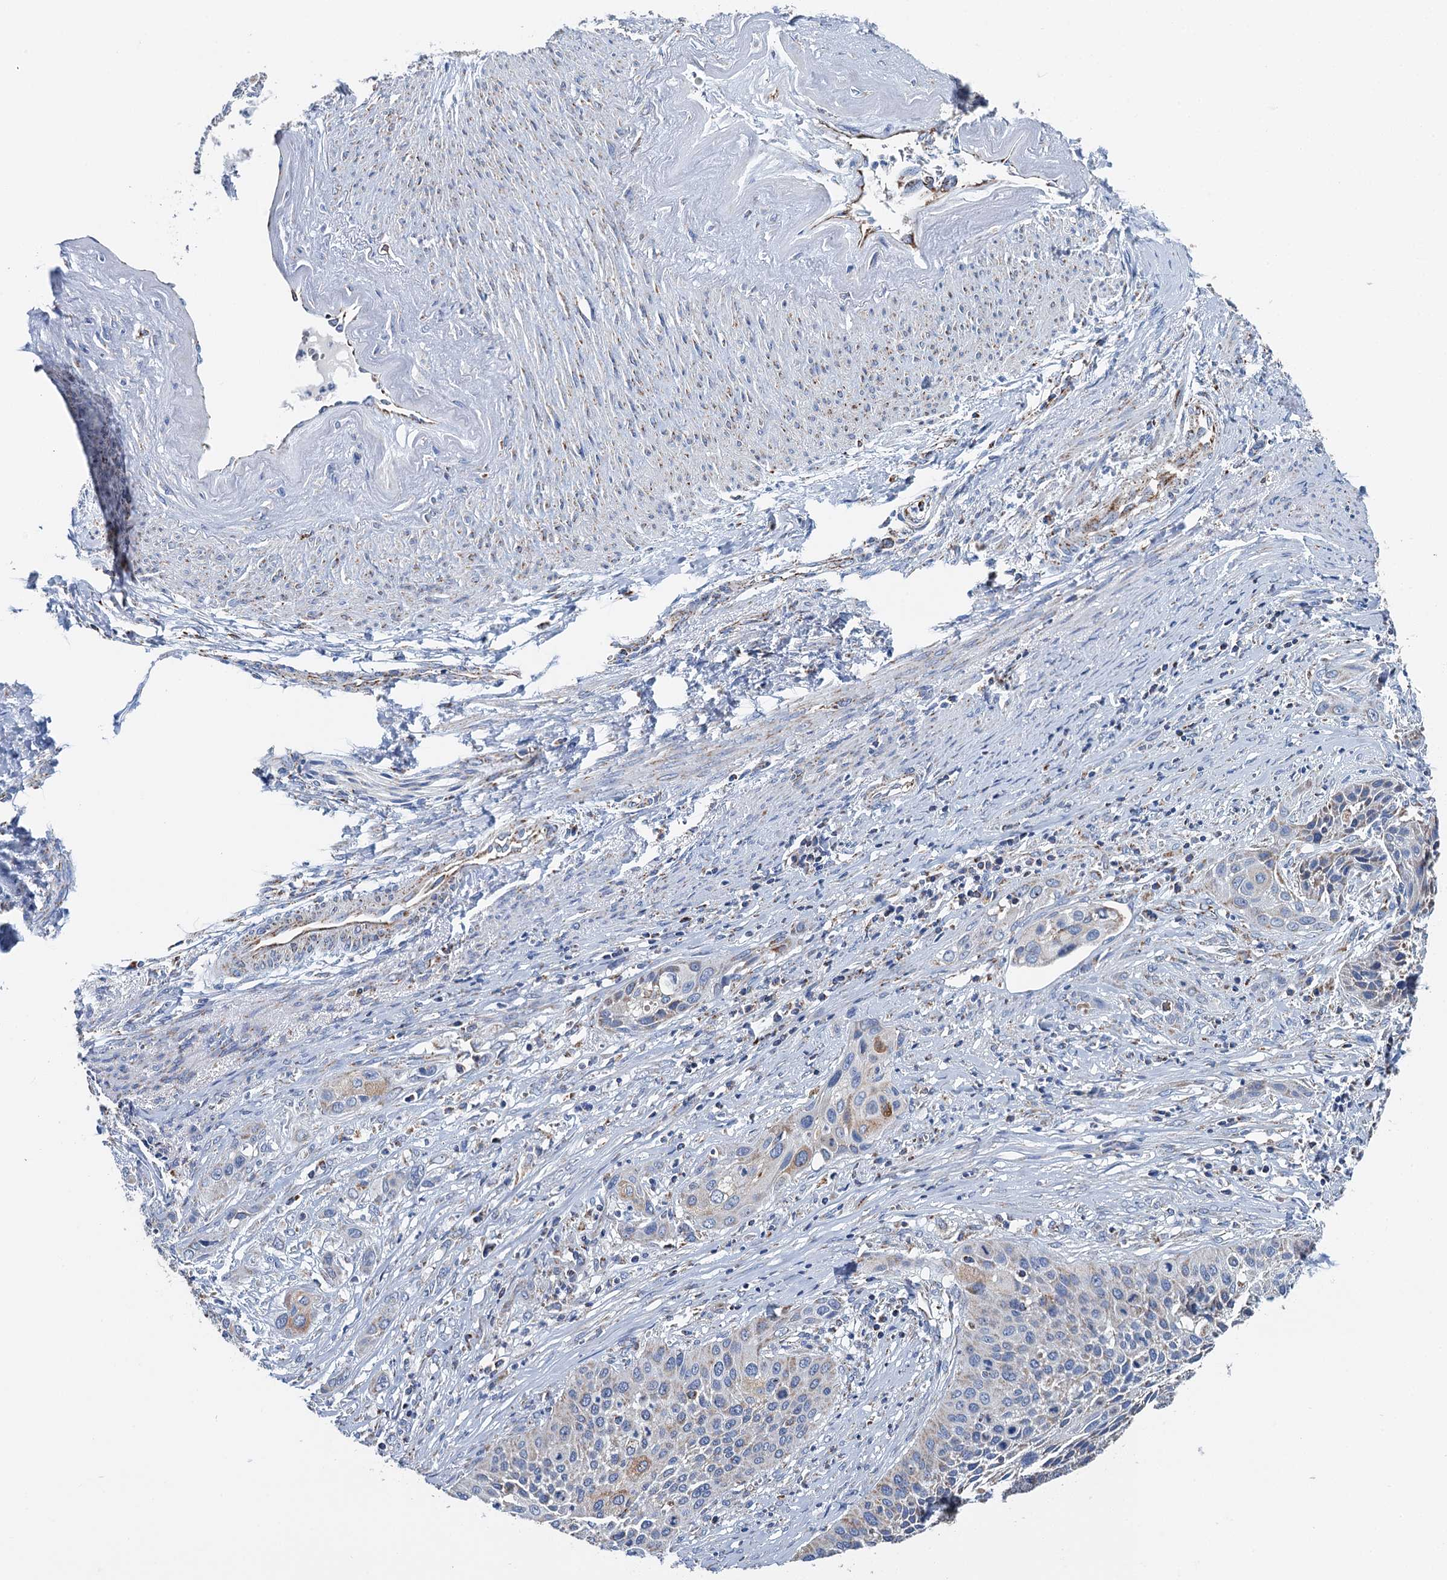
{"staining": {"intensity": "weak", "quantity": "<25%", "location": "cytoplasmic/membranous"}, "tissue": "cervical cancer", "cell_type": "Tumor cells", "image_type": "cancer", "snomed": [{"axis": "morphology", "description": "Squamous cell carcinoma, NOS"}, {"axis": "topography", "description": "Cervix"}], "caption": "Protein analysis of squamous cell carcinoma (cervical) exhibits no significant expression in tumor cells.", "gene": "IVD", "patient": {"sex": "female", "age": 34}}